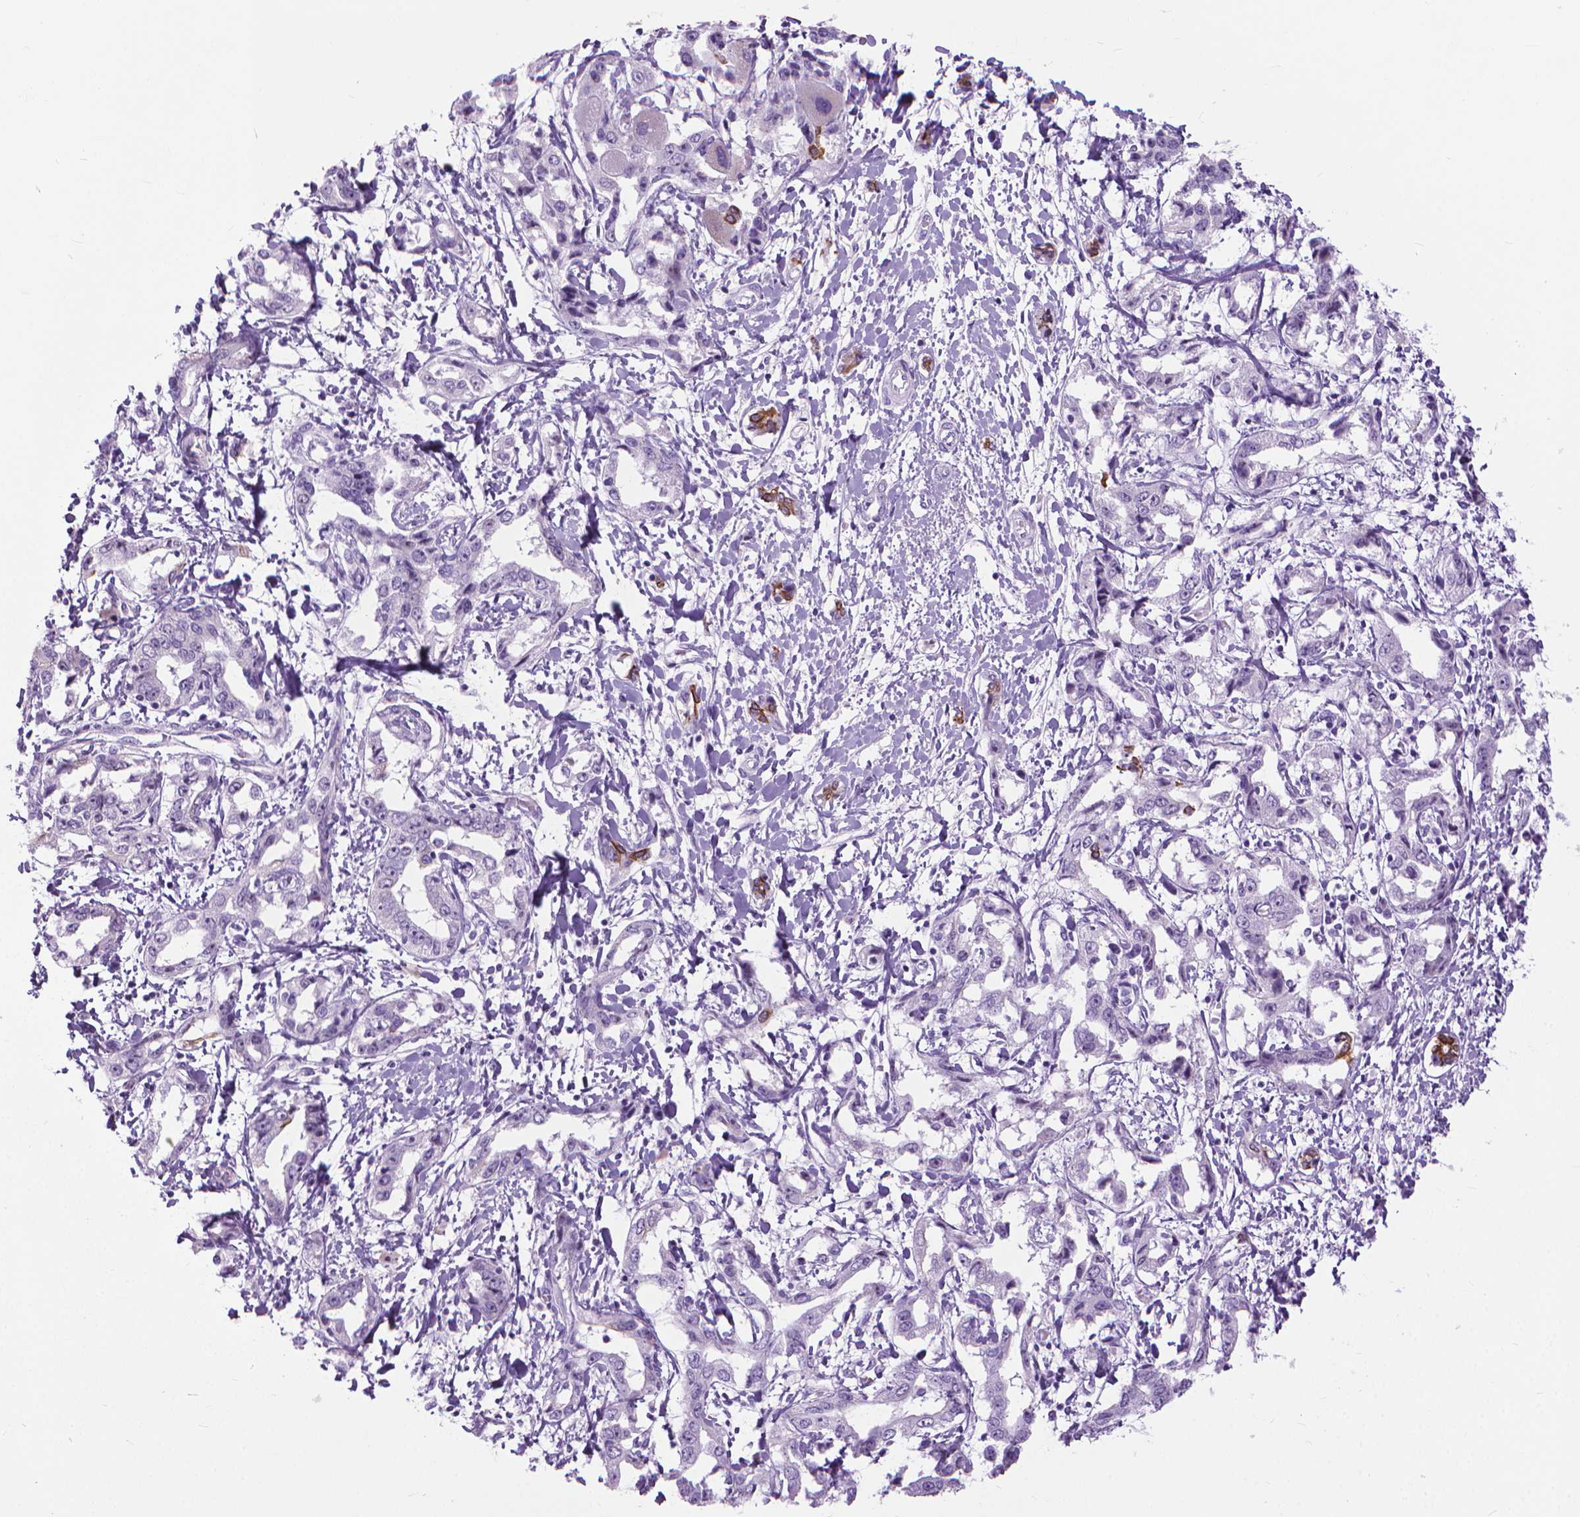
{"staining": {"intensity": "negative", "quantity": "none", "location": "none"}, "tissue": "liver cancer", "cell_type": "Tumor cells", "image_type": "cancer", "snomed": [{"axis": "morphology", "description": "Cholangiocarcinoma"}, {"axis": "topography", "description": "Liver"}], "caption": "Tumor cells are negative for protein expression in human liver cancer (cholangiocarcinoma). (Immunohistochemistry, brightfield microscopy, high magnification).", "gene": "HTR2B", "patient": {"sex": "male", "age": 59}}